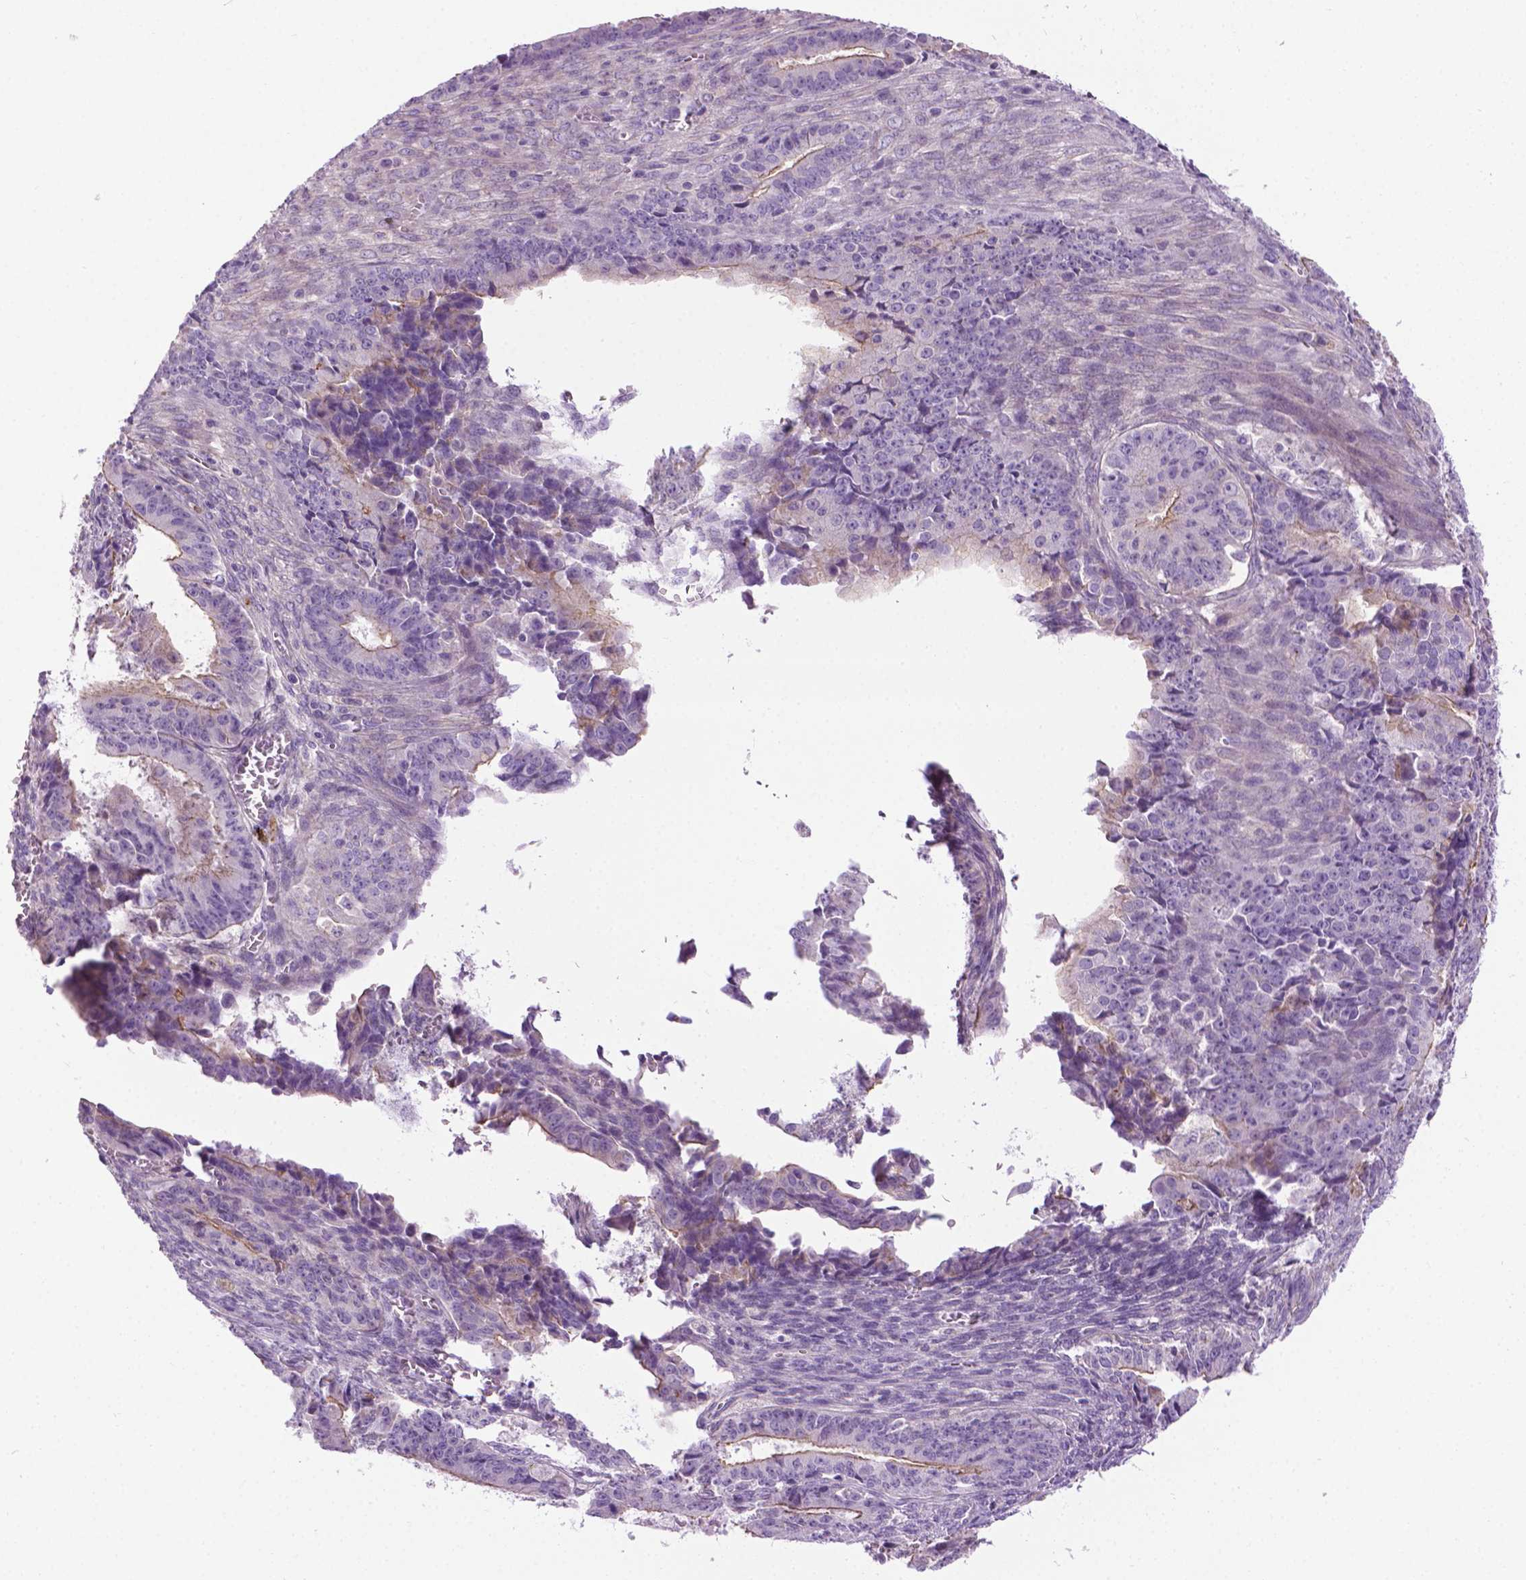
{"staining": {"intensity": "weak", "quantity": "25%-75%", "location": "cytoplasmic/membranous"}, "tissue": "ovarian cancer", "cell_type": "Tumor cells", "image_type": "cancer", "snomed": [{"axis": "morphology", "description": "Carcinoma, endometroid"}, {"axis": "topography", "description": "Ovary"}], "caption": "DAB (3,3'-diaminobenzidine) immunohistochemical staining of human ovarian cancer (endometroid carcinoma) displays weak cytoplasmic/membranous protein positivity in about 25%-75% of tumor cells. Nuclei are stained in blue.", "gene": "SPECC1L", "patient": {"sex": "female", "age": 42}}